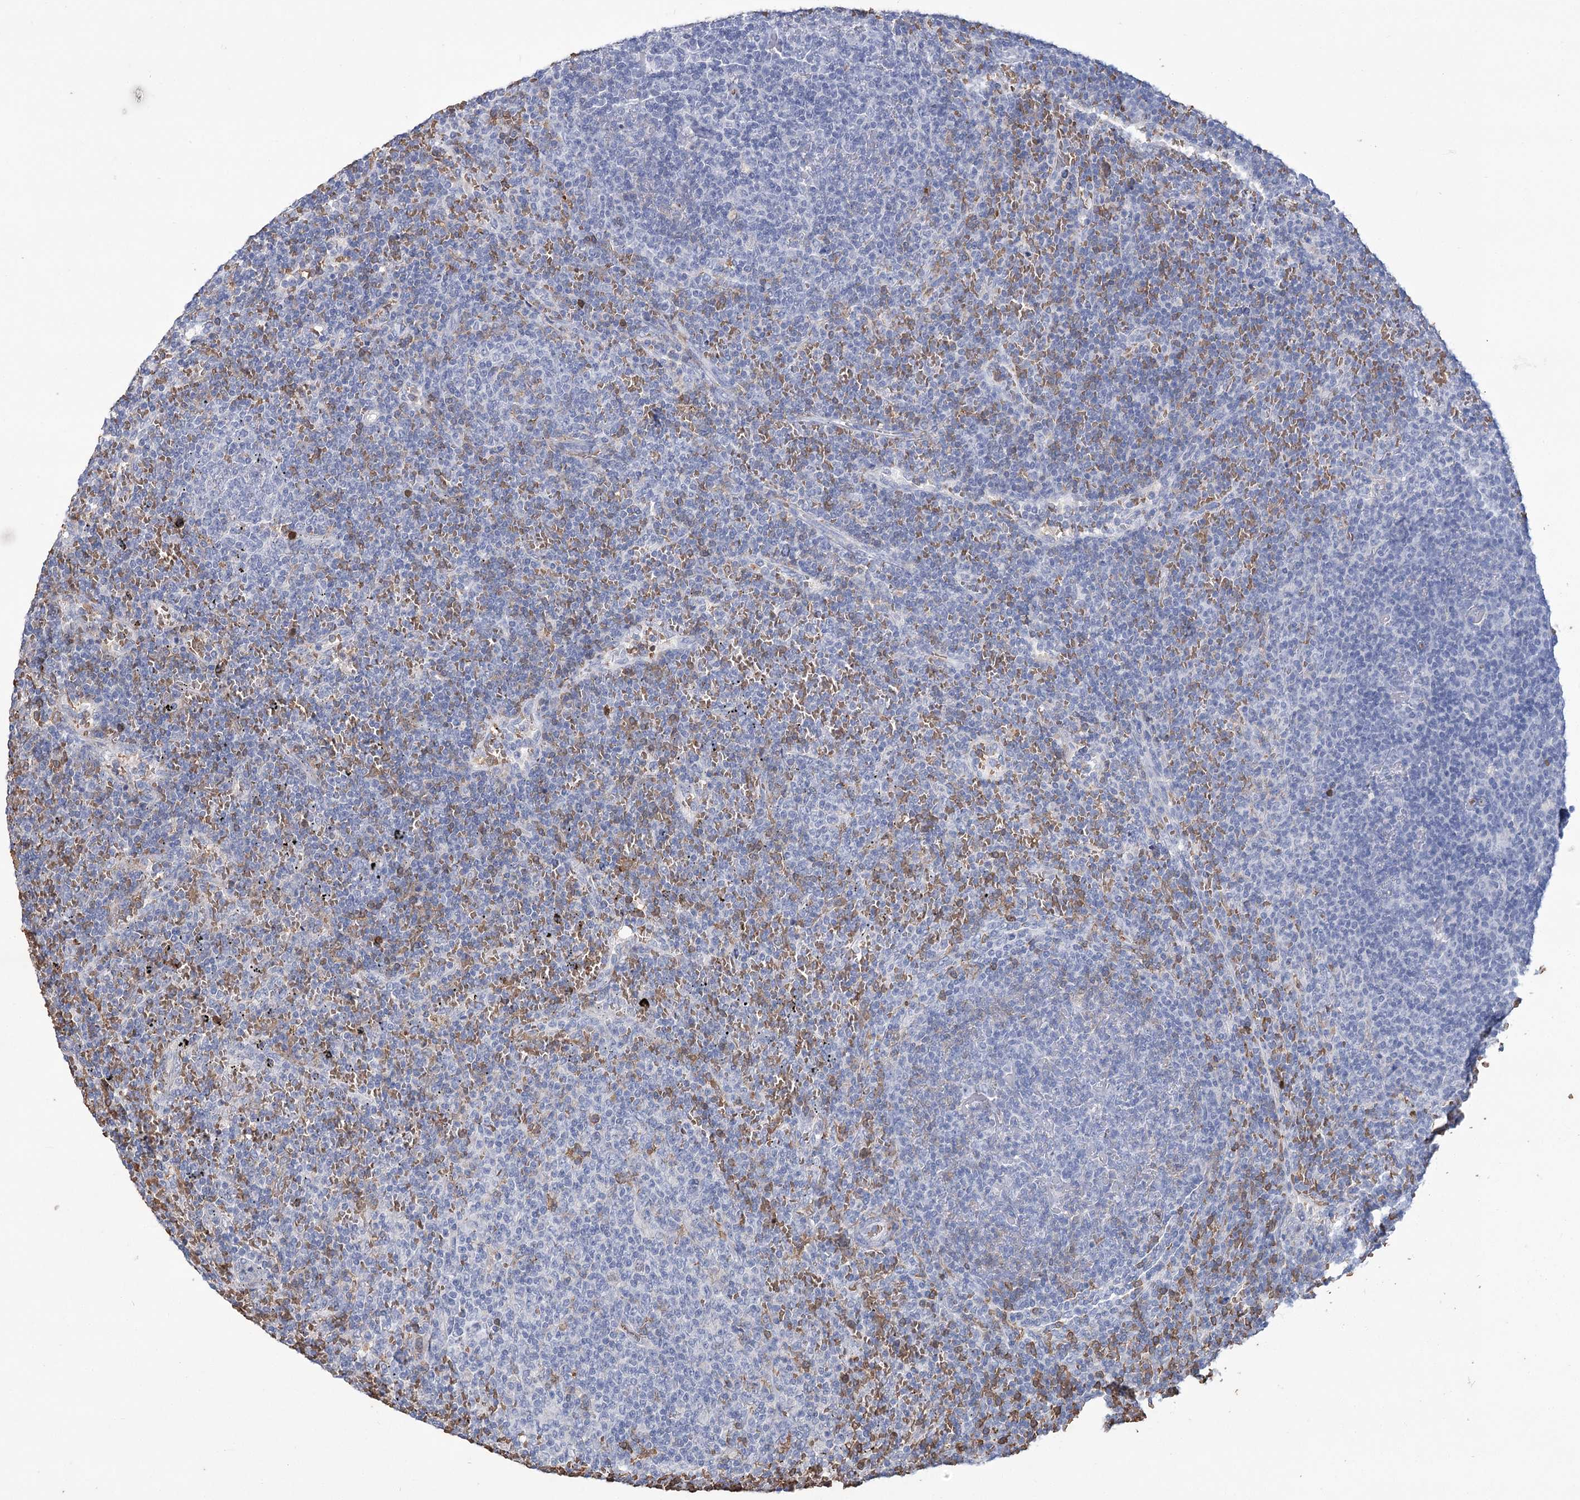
{"staining": {"intensity": "negative", "quantity": "none", "location": "none"}, "tissue": "lymphoma", "cell_type": "Tumor cells", "image_type": "cancer", "snomed": [{"axis": "morphology", "description": "Malignant lymphoma, non-Hodgkin's type, Low grade"}, {"axis": "topography", "description": "Spleen"}], "caption": "Immunohistochemistry (IHC) image of lymphoma stained for a protein (brown), which reveals no expression in tumor cells.", "gene": "HBA1", "patient": {"sex": "female", "age": 50}}